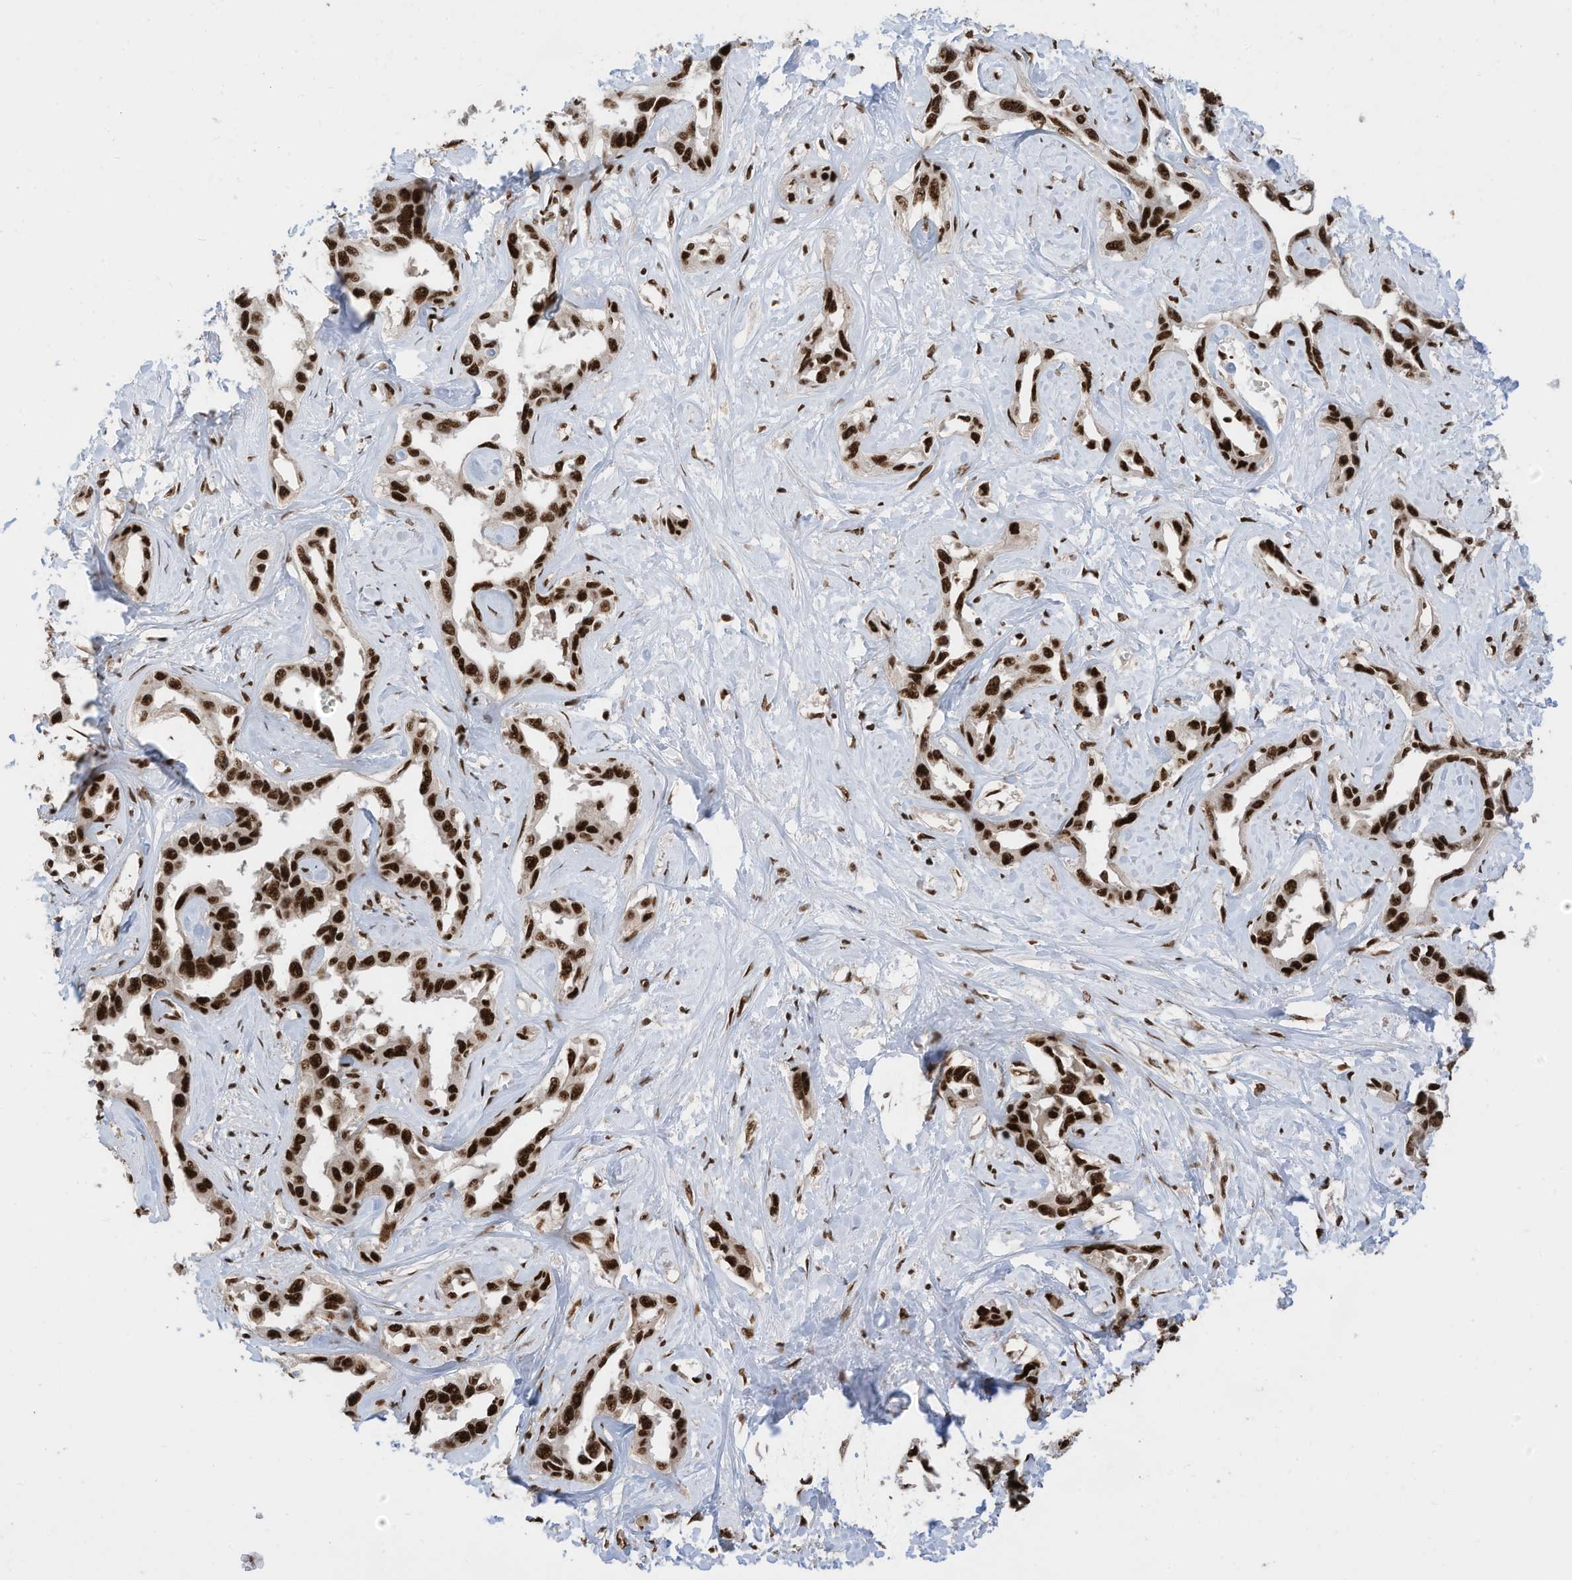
{"staining": {"intensity": "strong", "quantity": ">75%", "location": "nuclear"}, "tissue": "liver cancer", "cell_type": "Tumor cells", "image_type": "cancer", "snomed": [{"axis": "morphology", "description": "Cholangiocarcinoma"}, {"axis": "topography", "description": "Liver"}], "caption": "An immunohistochemistry (IHC) photomicrograph of neoplastic tissue is shown. Protein staining in brown shows strong nuclear positivity in cholangiocarcinoma (liver) within tumor cells.", "gene": "SF3A3", "patient": {"sex": "male", "age": 59}}